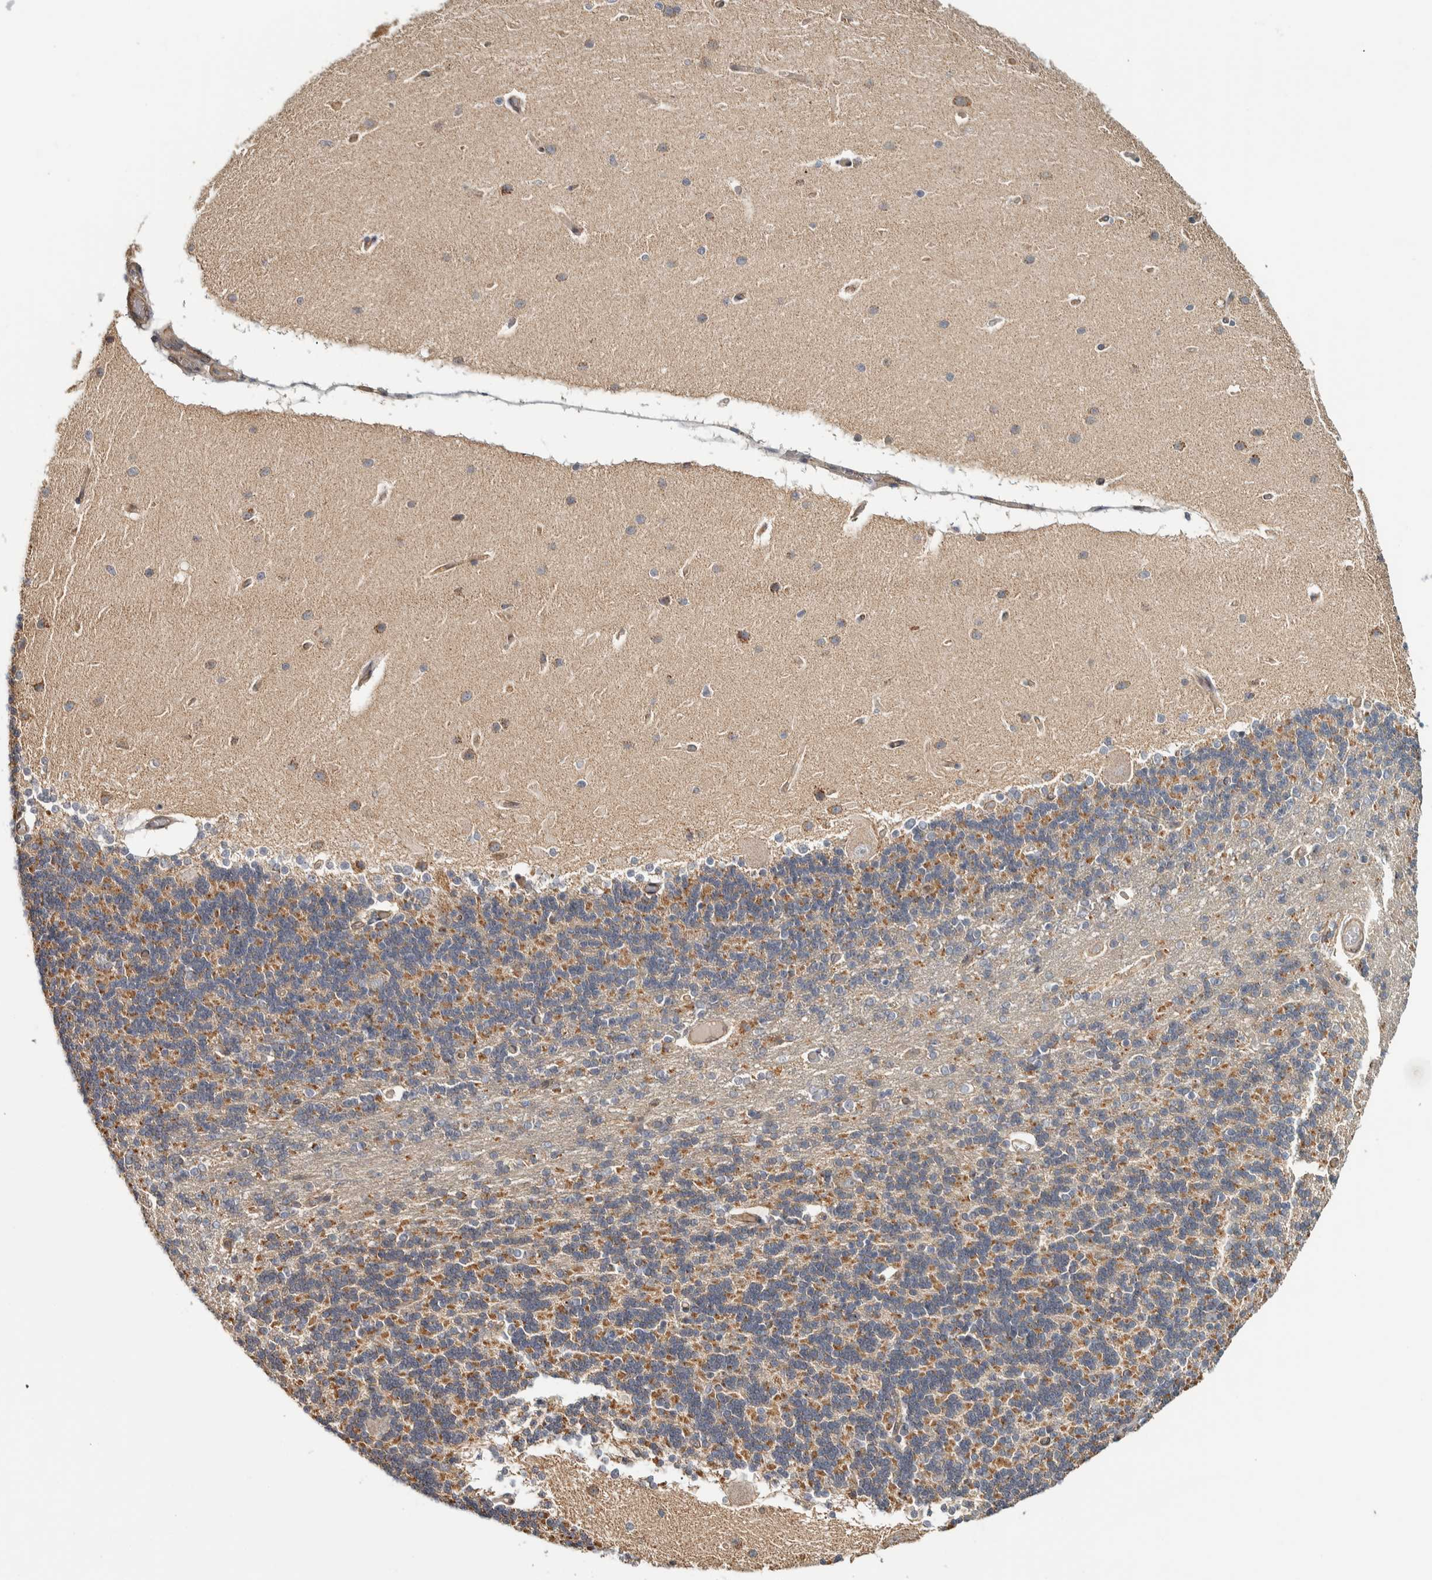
{"staining": {"intensity": "moderate", "quantity": "25%-75%", "location": "cytoplasmic/membranous"}, "tissue": "cerebellum", "cell_type": "Cells in granular layer", "image_type": "normal", "snomed": [{"axis": "morphology", "description": "Normal tissue, NOS"}, {"axis": "topography", "description": "Cerebellum"}], "caption": "Cerebellum stained with DAB (3,3'-diaminobenzidine) immunohistochemistry (IHC) shows medium levels of moderate cytoplasmic/membranous positivity in about 25%-75% of cells in granular layer.", "gene": "CHMP4C", "patient": {"sex": "female", "age": 54}}